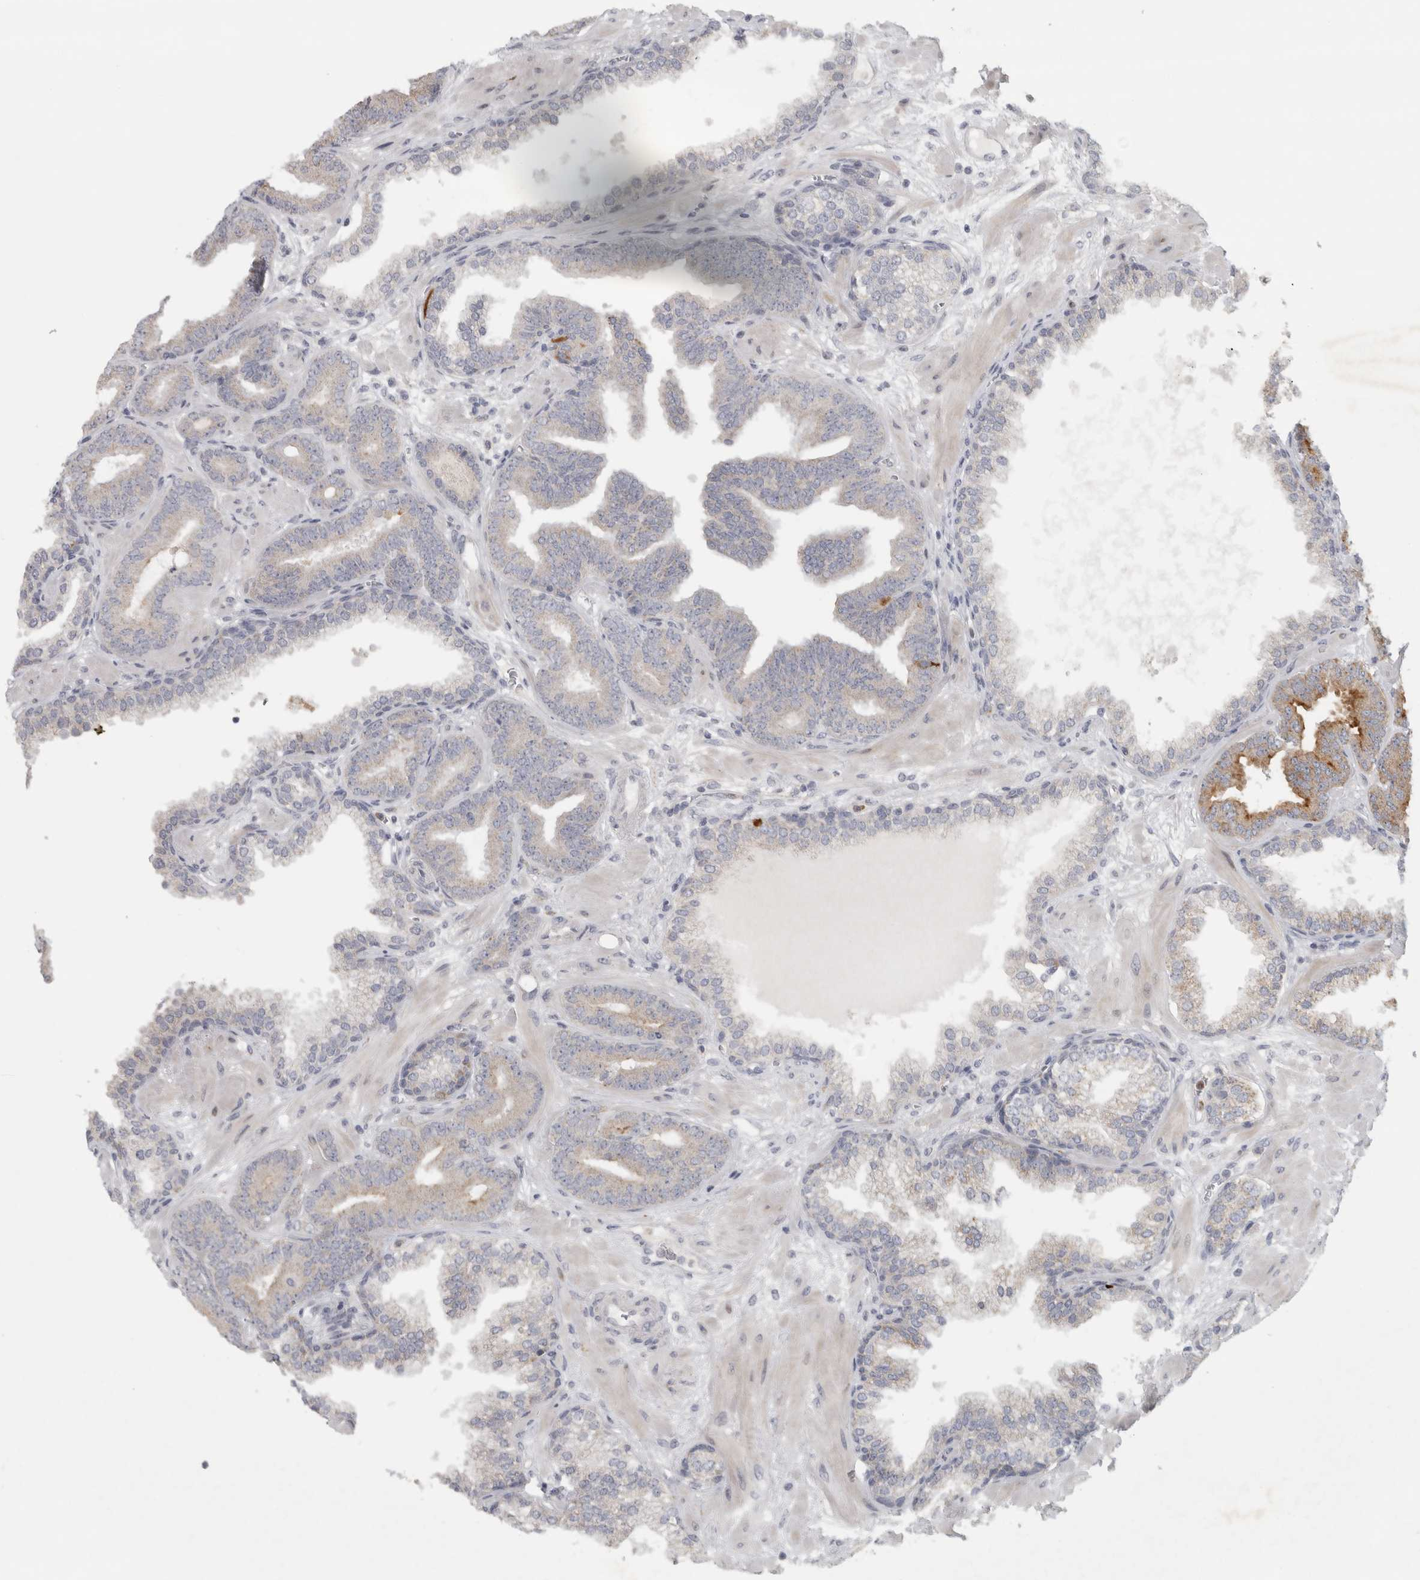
{"staining": {"intensity": "moderate", "quantity": "<25%", "location": "cytoplasmic/membranous"}, "tissue": "prostate cancer", "cell_type": "Tumor cells", "image_type": "cancer", "snomed": [{"axis": "morphology", "description": "Adenocarcinoma, Low grade"}, {"axis": "topography", "description": "Prostate"}], "caption": "Prostate cancer (low-grade adenocarcinoma) stained with IHC shows moderate cytoplasmic/membranous staining in approximately <25% of tumor cells. The staining was performed using DAB to visualize the protein expression in brown, while the nuclei were stained in blue with hematoxylin (Magnification: 20x).", "gene": "PTPRN2", "patient": {"sex": "male", "age": 62}}